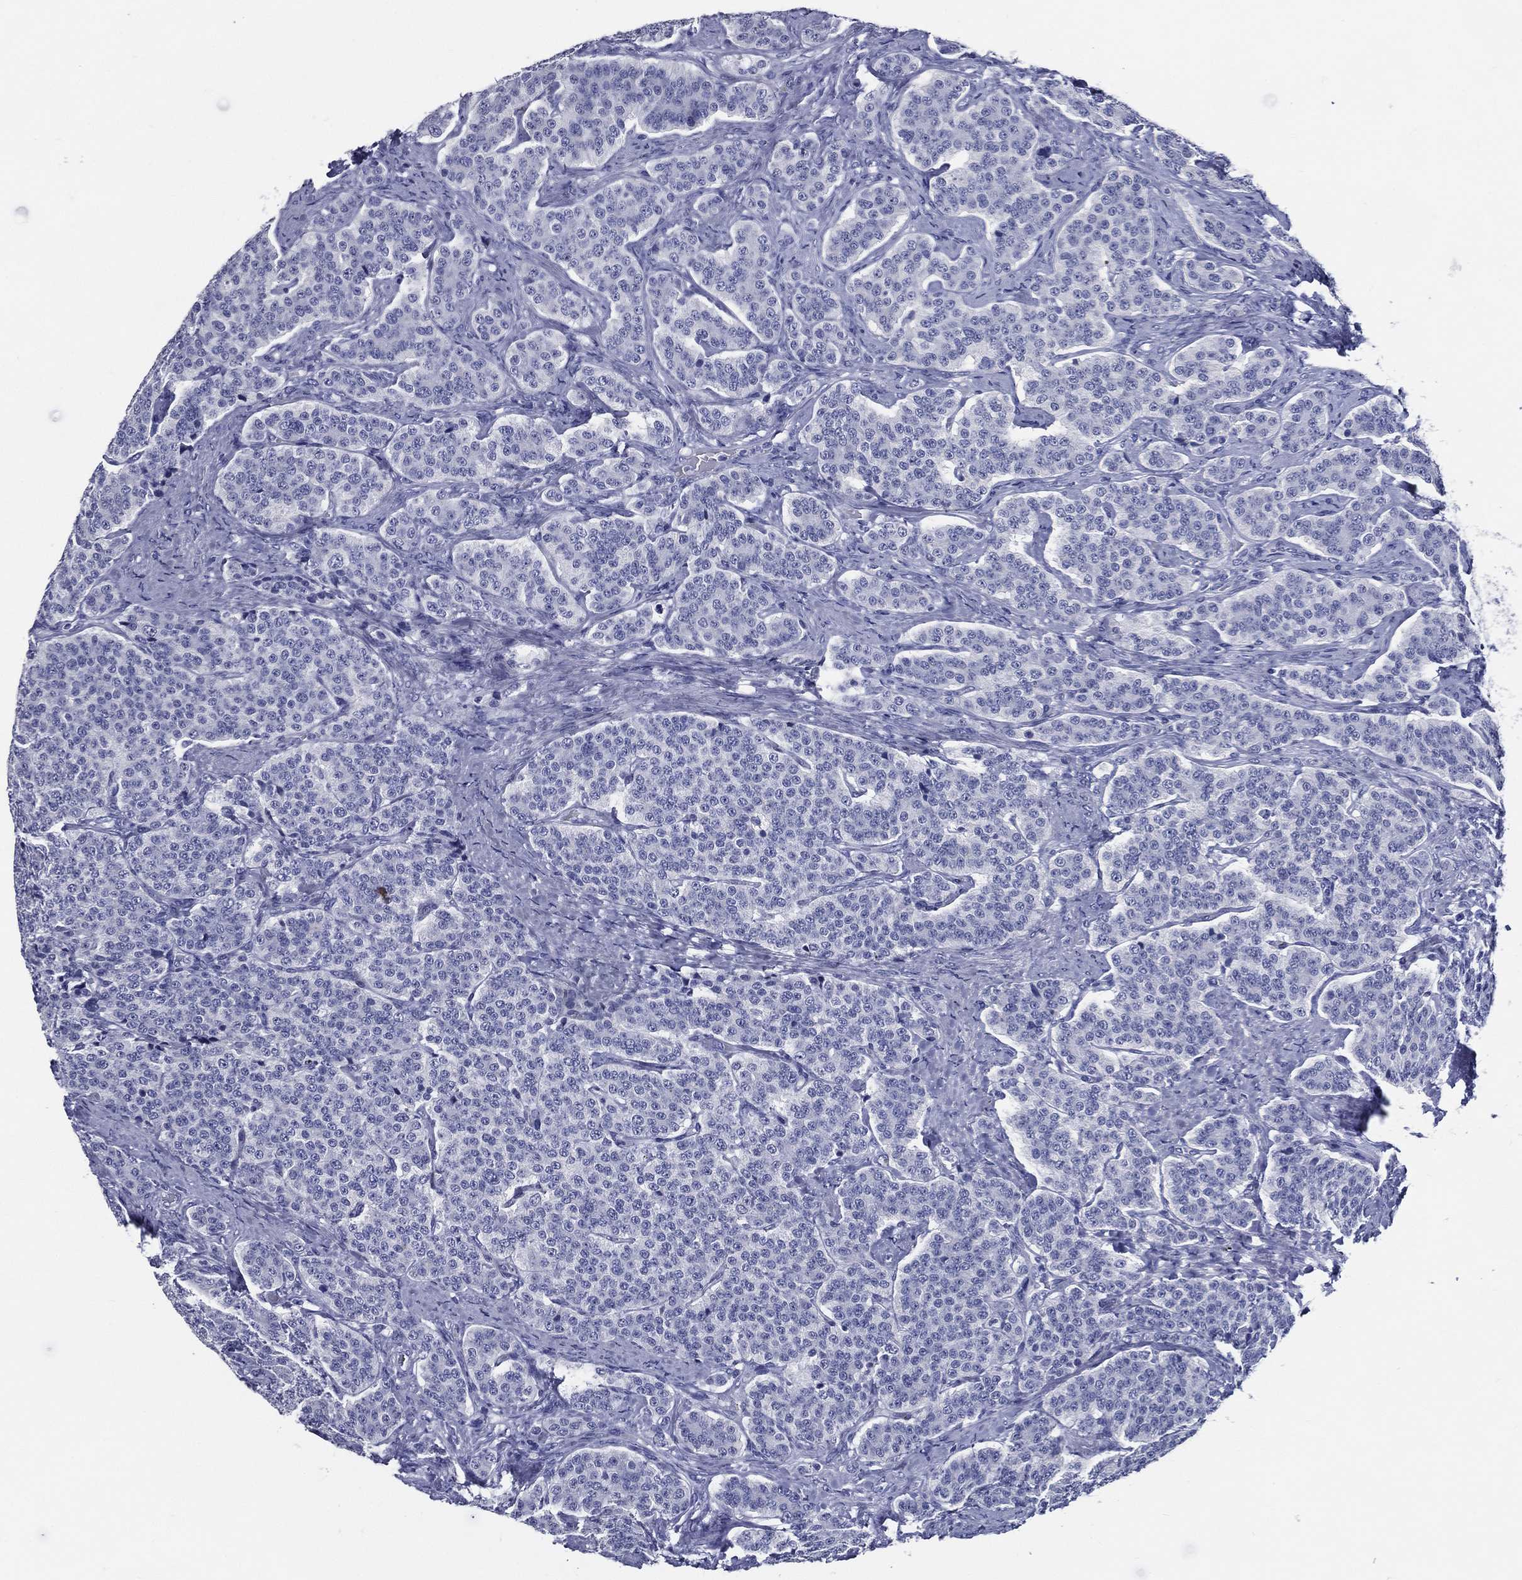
{"staining": {"intensity": "negative", "quantity": "none", "location": "none"}, "tissue": "carcinoid", "cell_type": "Tumor cells", "image_type": "cancer", "snomed": [{"axis": "morphology", "description": "Carcinoid, malignant, NOS"}, {"axis": "topography", "description": "Small intestine"}], "caption": "The photomicrograph shows no staining of tumor cells in carcinoid (malignant).", "gene": "ACE2", "patient": {"sex": "female", "age": 58}}